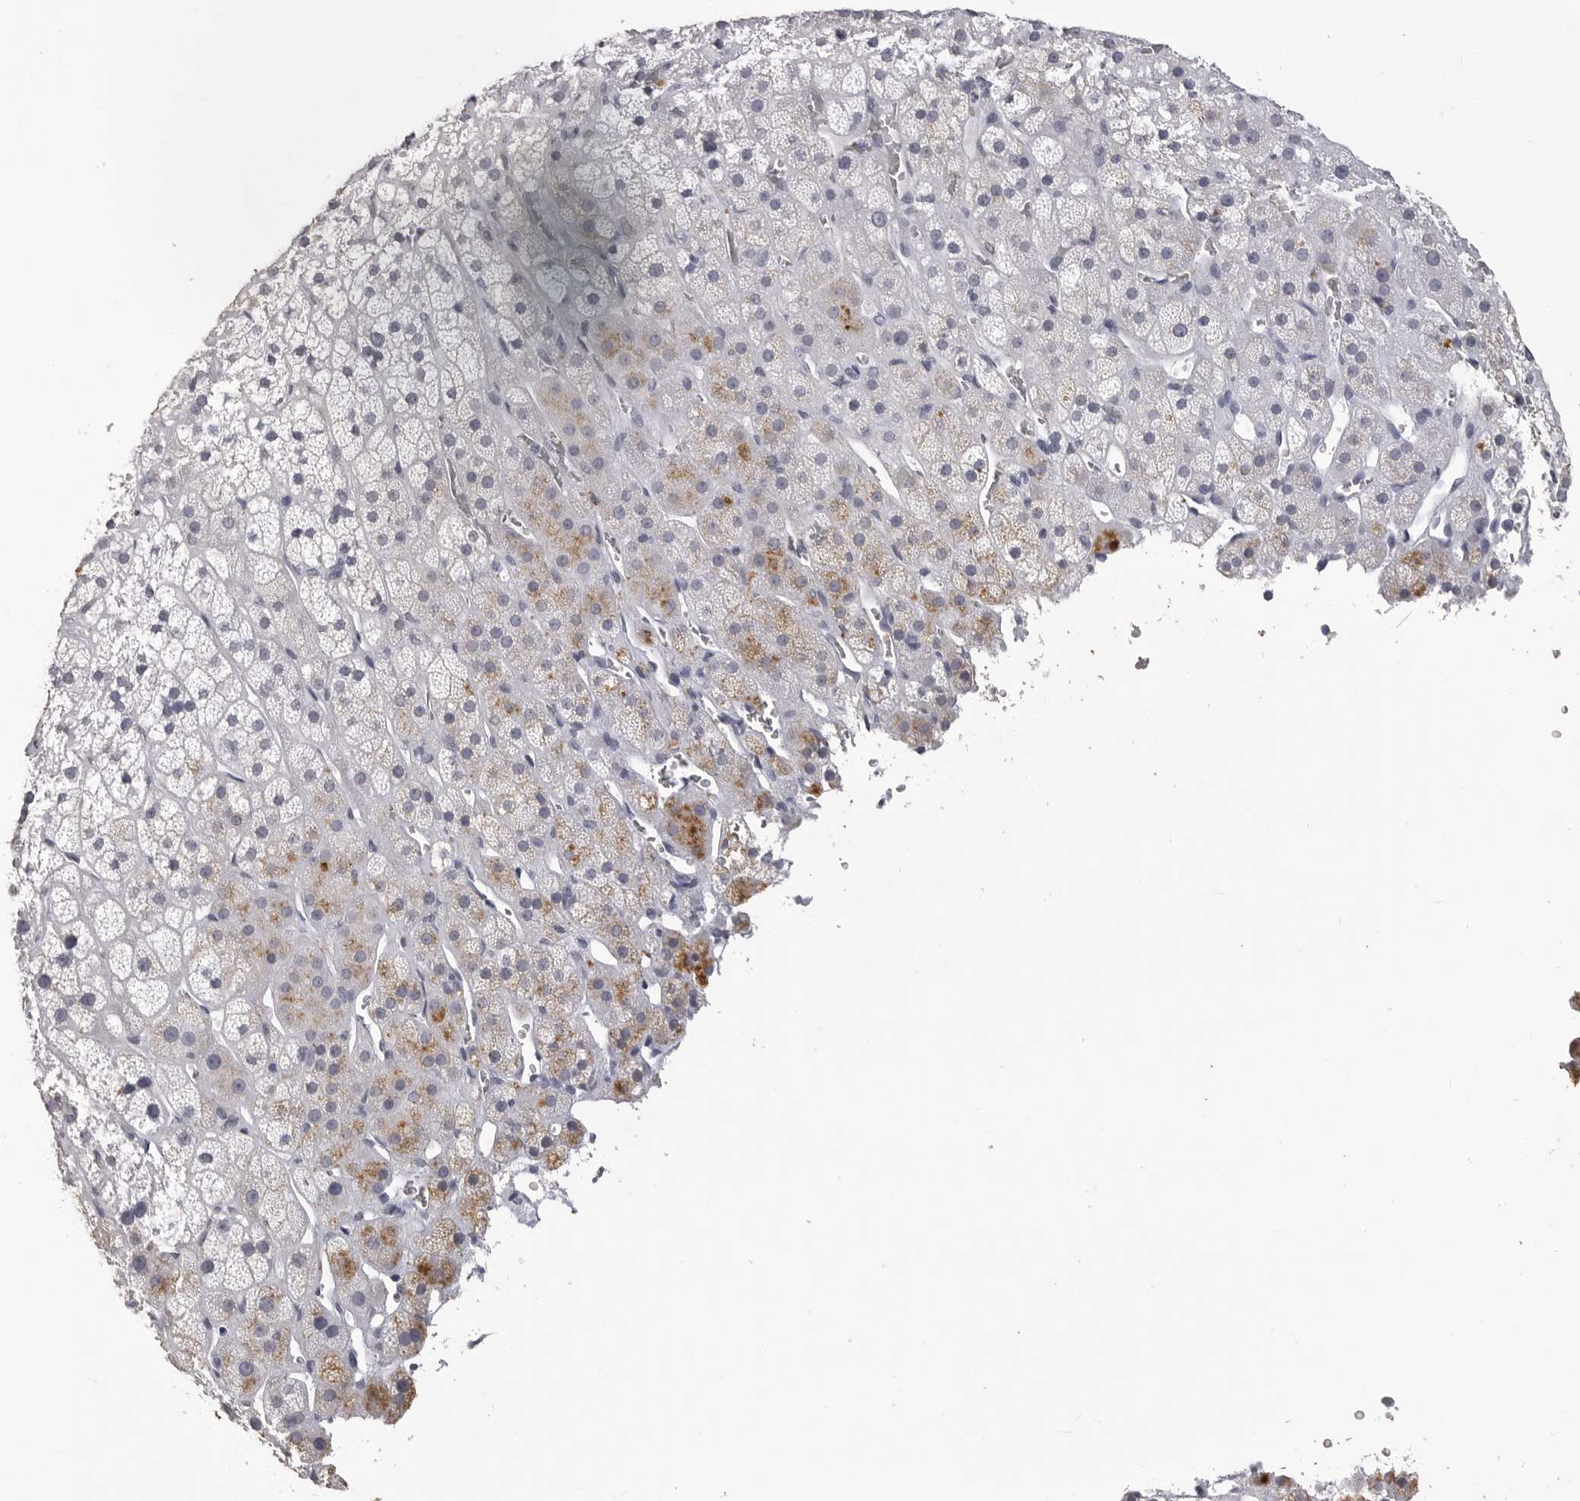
{"staining": {"intensity": "moderate", "quantity": "<25%", "location": "cytoplasmic/membranous"}, "tissue": "adrenal gland", "cell_type": "Glandular cells", "image_type": "normal", "snomed": [{"axis": "morphology", "description": "Normal tissue, NOS"}, {"axis": "topography", "description": "Adrenal gland"}], "caption": "Immunohistochemistry (IHC) histopathology image of benign adrenal gland stained for a protein (brown), which displays low levels of moderate cytoplasmic/membranous staining in about <25% of glandular cells.", "gene": "LGALS4", "patient": {"sex": "male", "age": 57}}